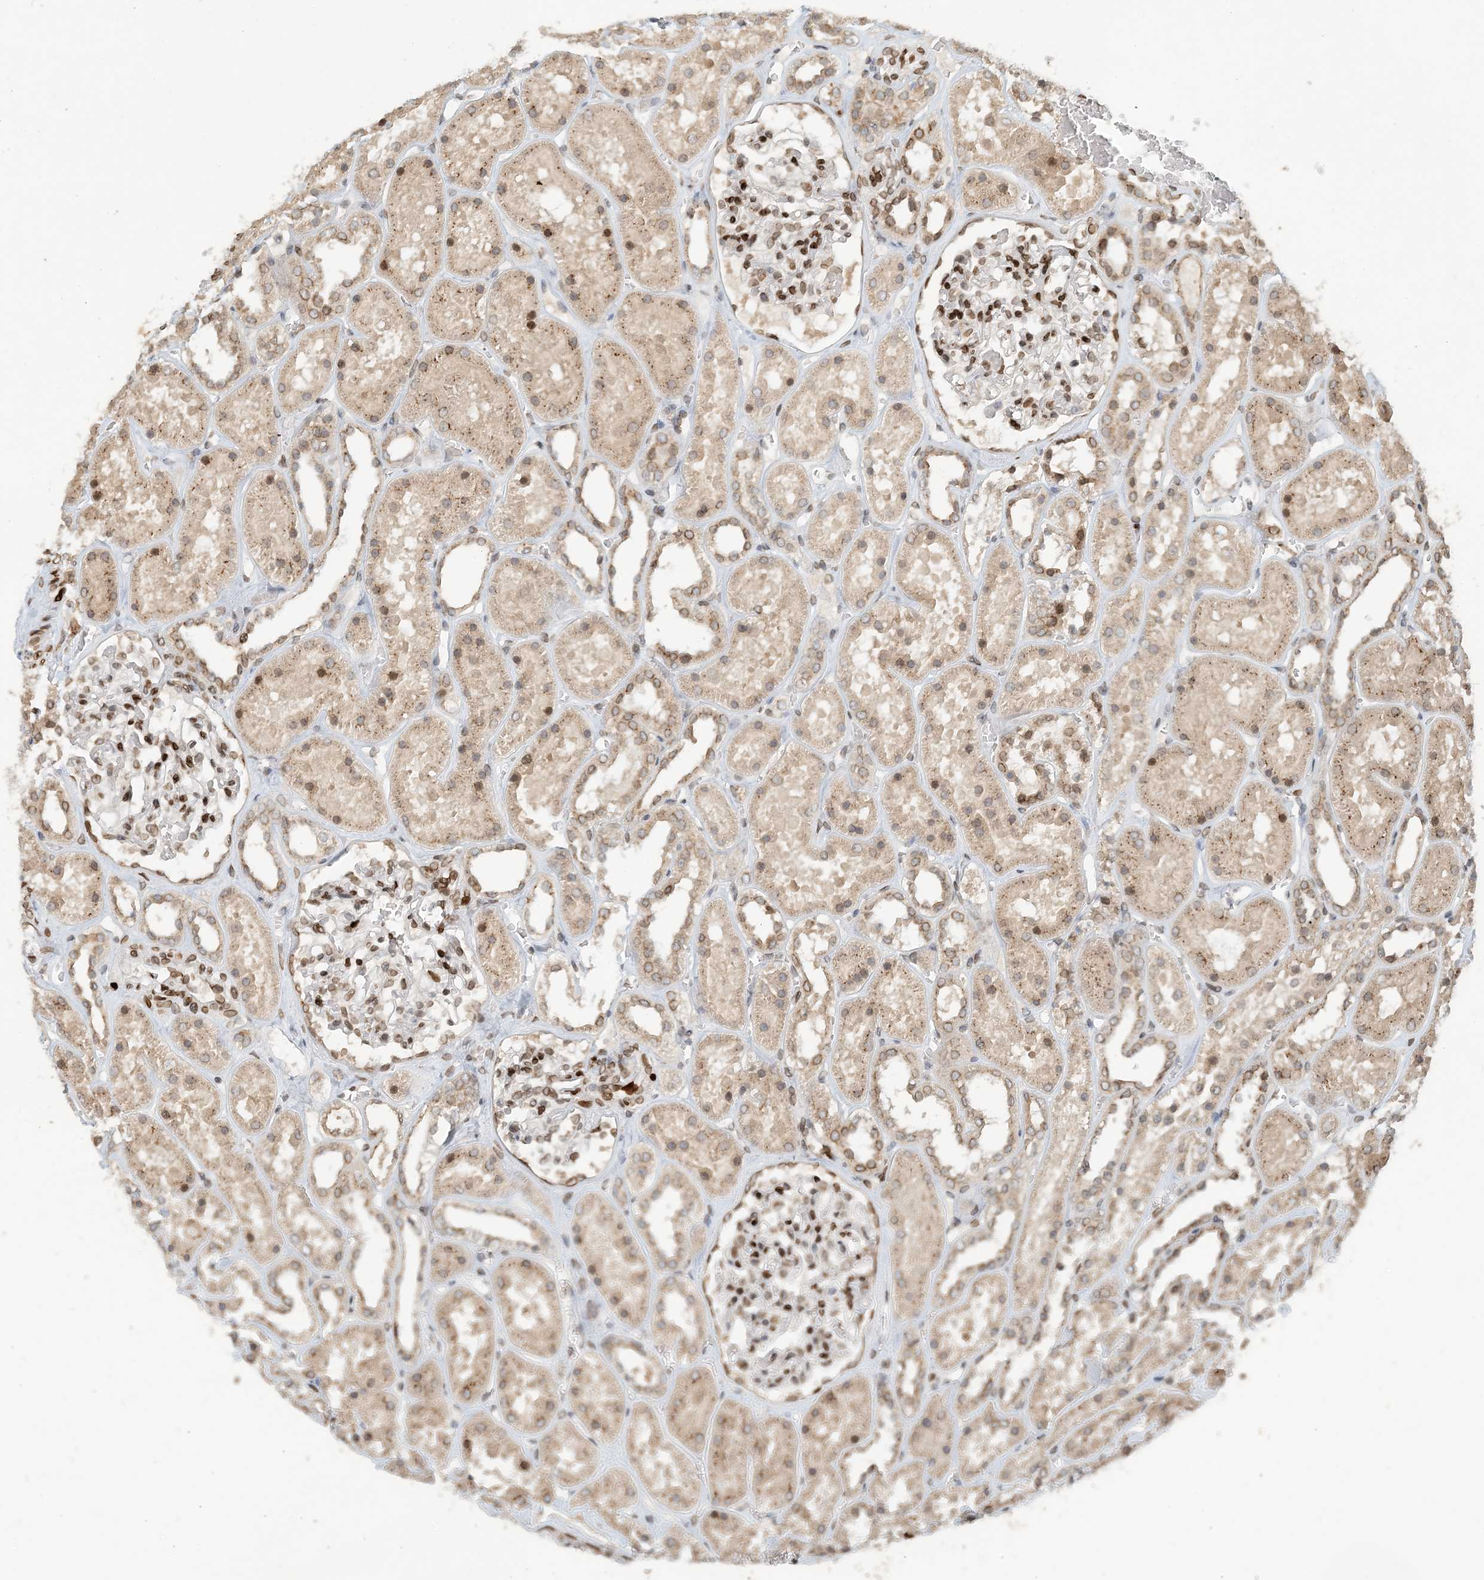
{"staining": {"intensity": "moderate", "quantity": "25%-75%", "location": "cytoplasmic/membranous,nuclear"}, "tissue": "kidney", "cell_type": "Cells in glomeruli", "image_type": "normal", "snomed": [{"axis": "morphology", "description": "Normal tissue, NOS"}, {"axis": "topography", "description": "Kidney"}], "caption": "Protein staining exhibits moderate cytoplasmic/membranous,nuclear positivity in about 25%-75% of cells in glomeruli in unremarkable kidney.", "gene": "SLC35A2", "patient": {"sex": "female", "age": 41}}